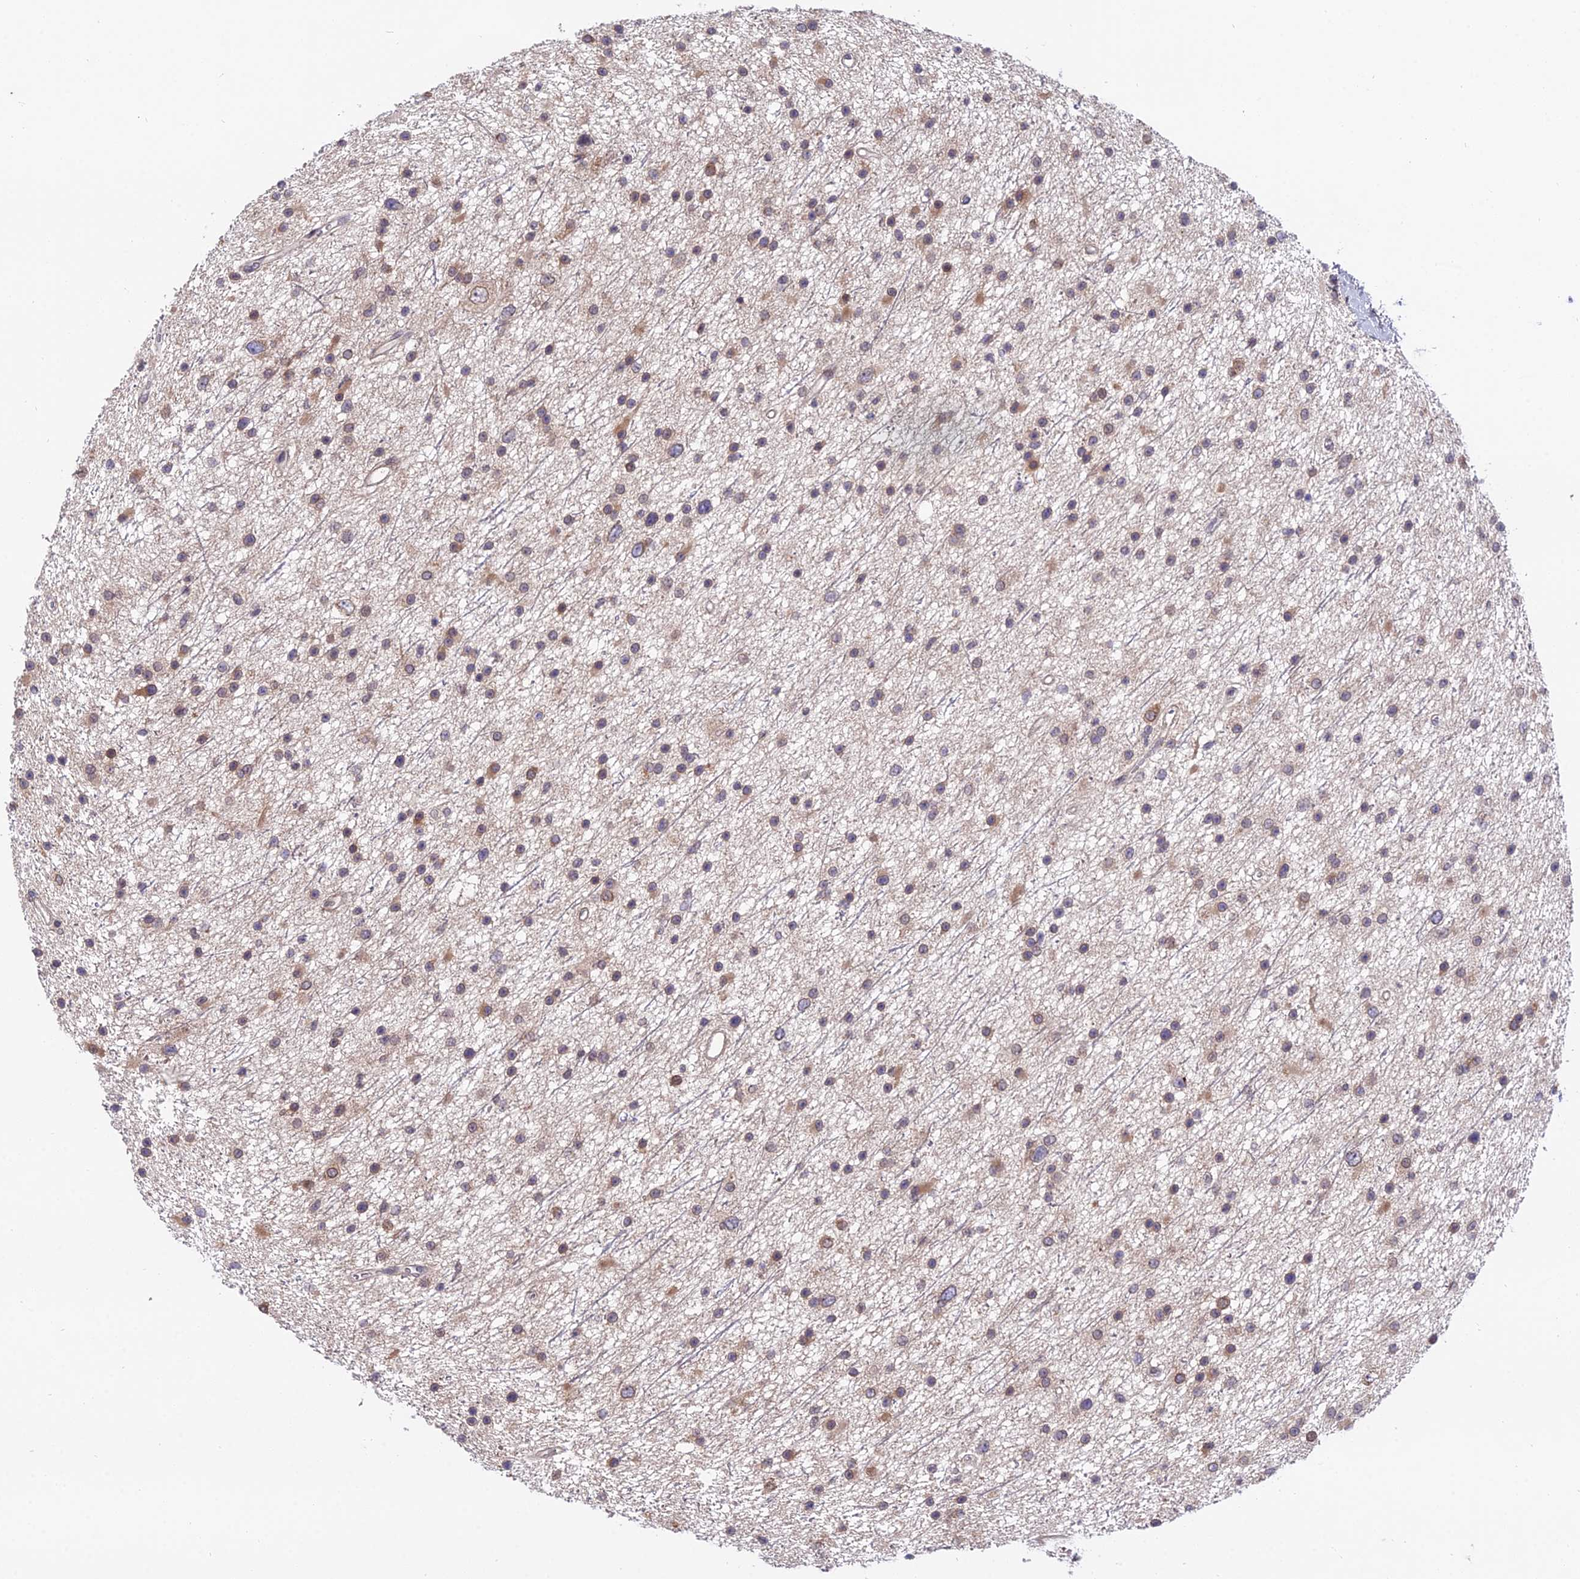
{"staining": {"intensity": "weak", "quantity": "25%-75%", "location": "cytoplasmic/membranous"}, "tissue": "glioma", "cell_type": "Tumor cells", "image_type": "cancer", "snomed": [{"axis": "morphology", "description": "Glioma, malignant, Low grade"}, {"axis": "topography", "description": "Cerebral cortex"}], "caption": "IHC of malignant glioma (low-grade) demonstrates low levels of weak cytoplasmic/membranous positivity in about 25%-75% of tumor cells.", "gene": "INPP4A", "patient": {"sex": "female", "age": 39}}